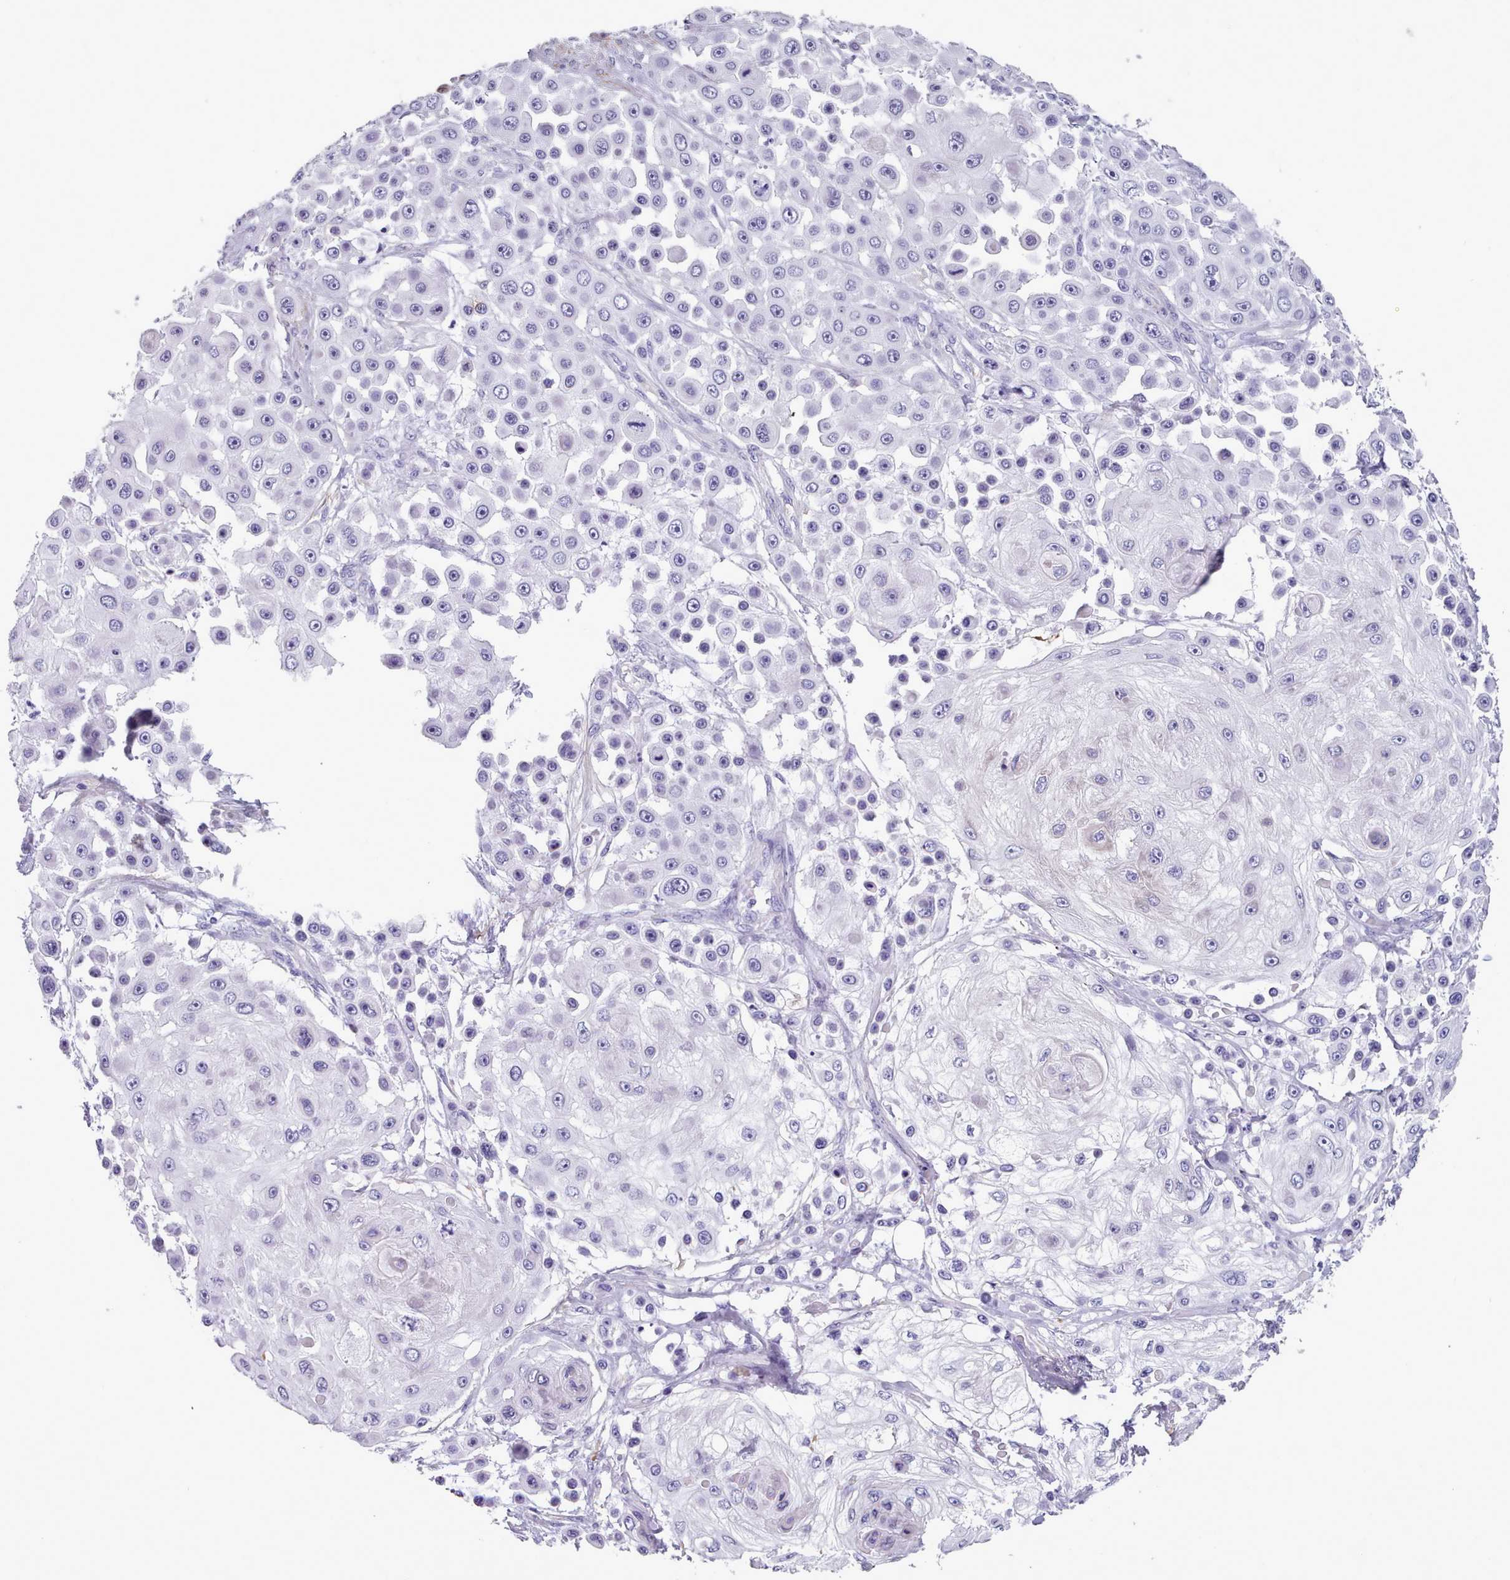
{"staining": {"intensity": "negative", "quantity": "none", "location": "none"}, "tissue": "skin cancer", "cell_type": "Tumor cells", "image_type": "cancer", "snomed": [{"axis": "morphology", "description": "Squamous cell carcinoma, NOS"}, {"axis": "topography", "description": "Skin"}], "caption": "IHC micrograph of skin cancer (squamous cell carcinoma) stained for a protein (brown), which displays no expression in tumor cells. (DAB immunohistochemistry, high magnification).", "gene": "FPGS", "patient": {"sex": "male", "age": 67}}